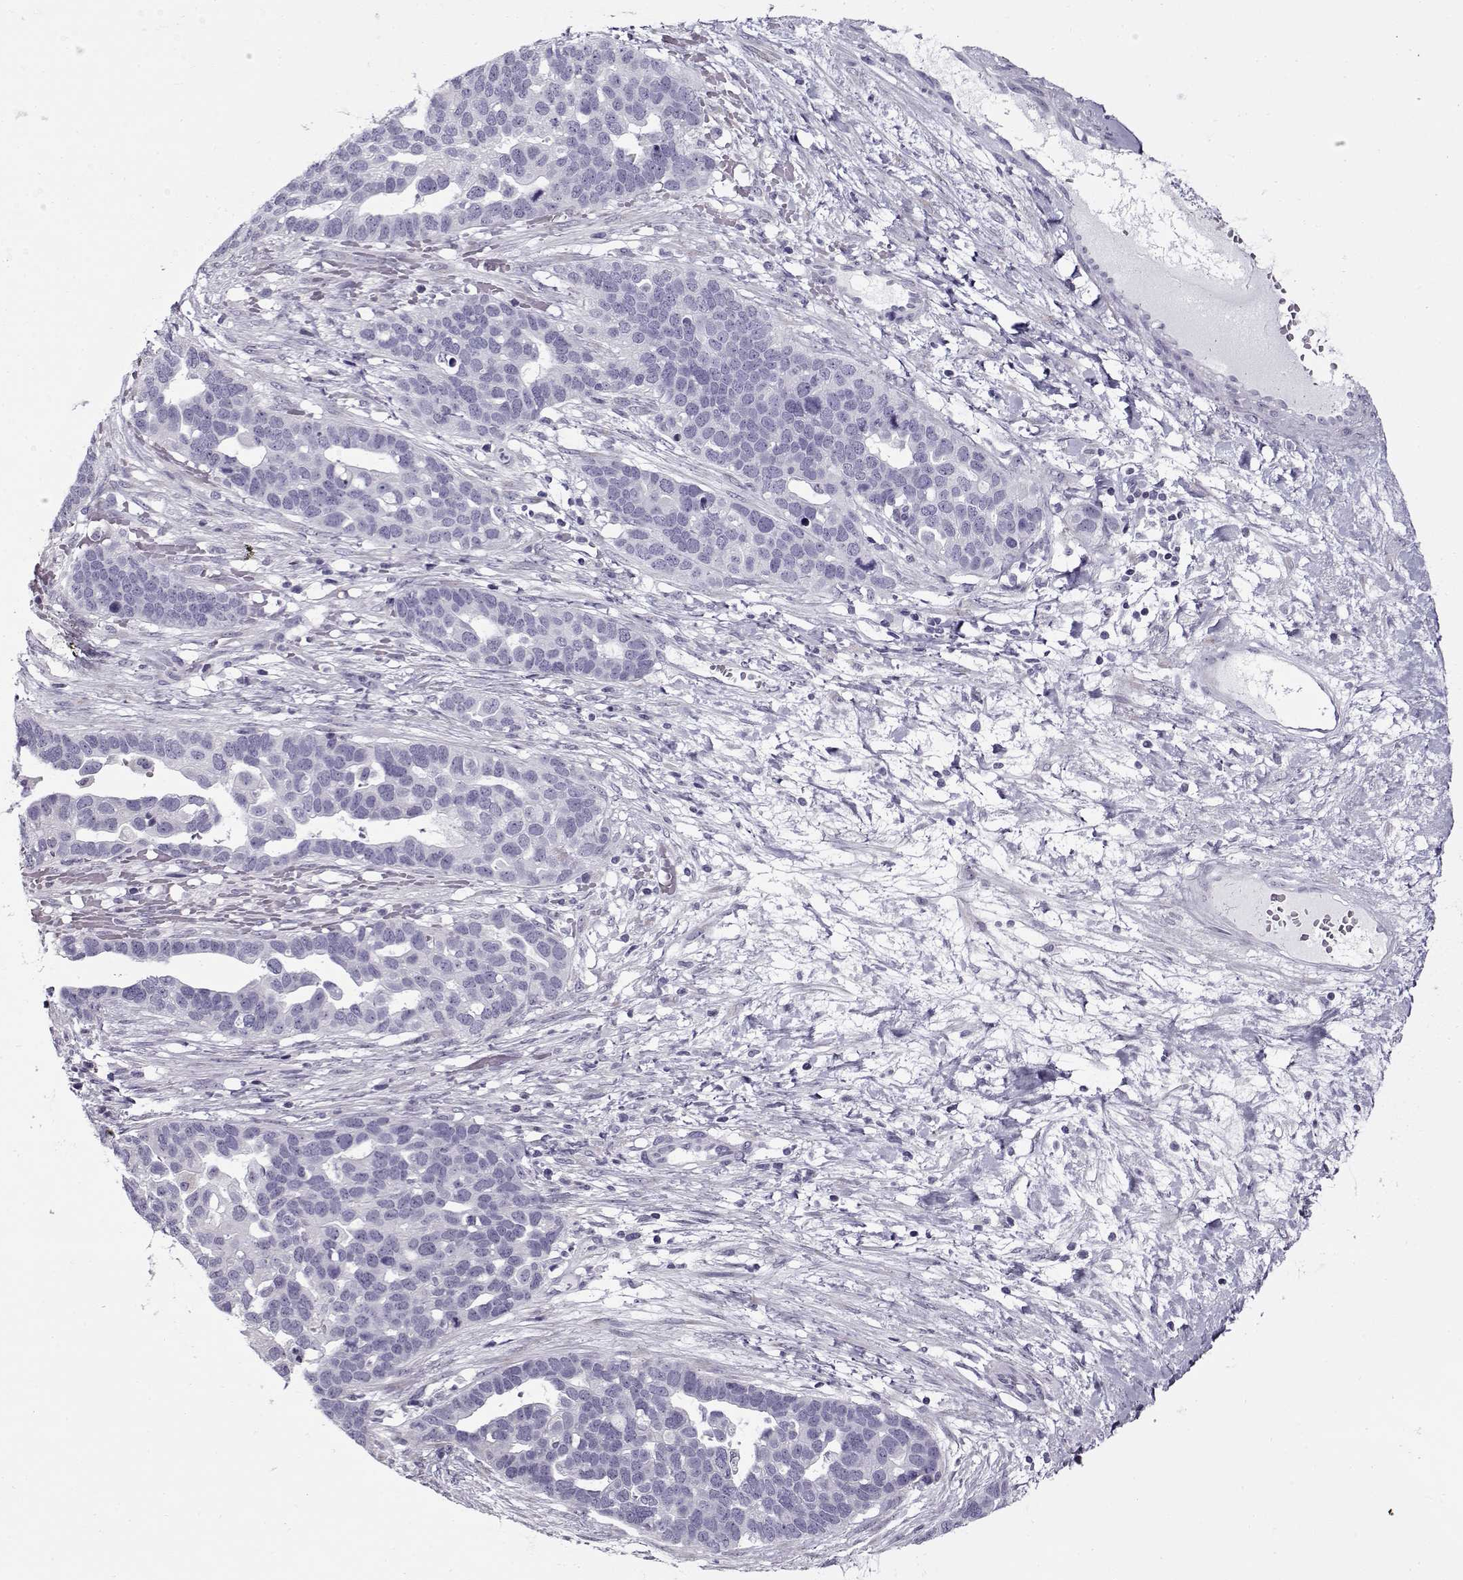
{"staining": {"intensity": "negative", "quantity": "none", "location": "none"}, "tissue": "ovarian cancer", "cell_type": "Tumor cells", "image_type": "cancer", "snomed": [{"axis": "morphology", "description": "Cystadenocarcinoma, serous, NOS"}, {"axis": "topography", "description": "Ovary"}], "caption": "This is an immunohistochemistry (IHC) image of ovarian serous cystadenocarcinoma. There is no expression in tumor cells.", "gene": "GAGE2A", "patient": {"sex": "female", "age": 54}}